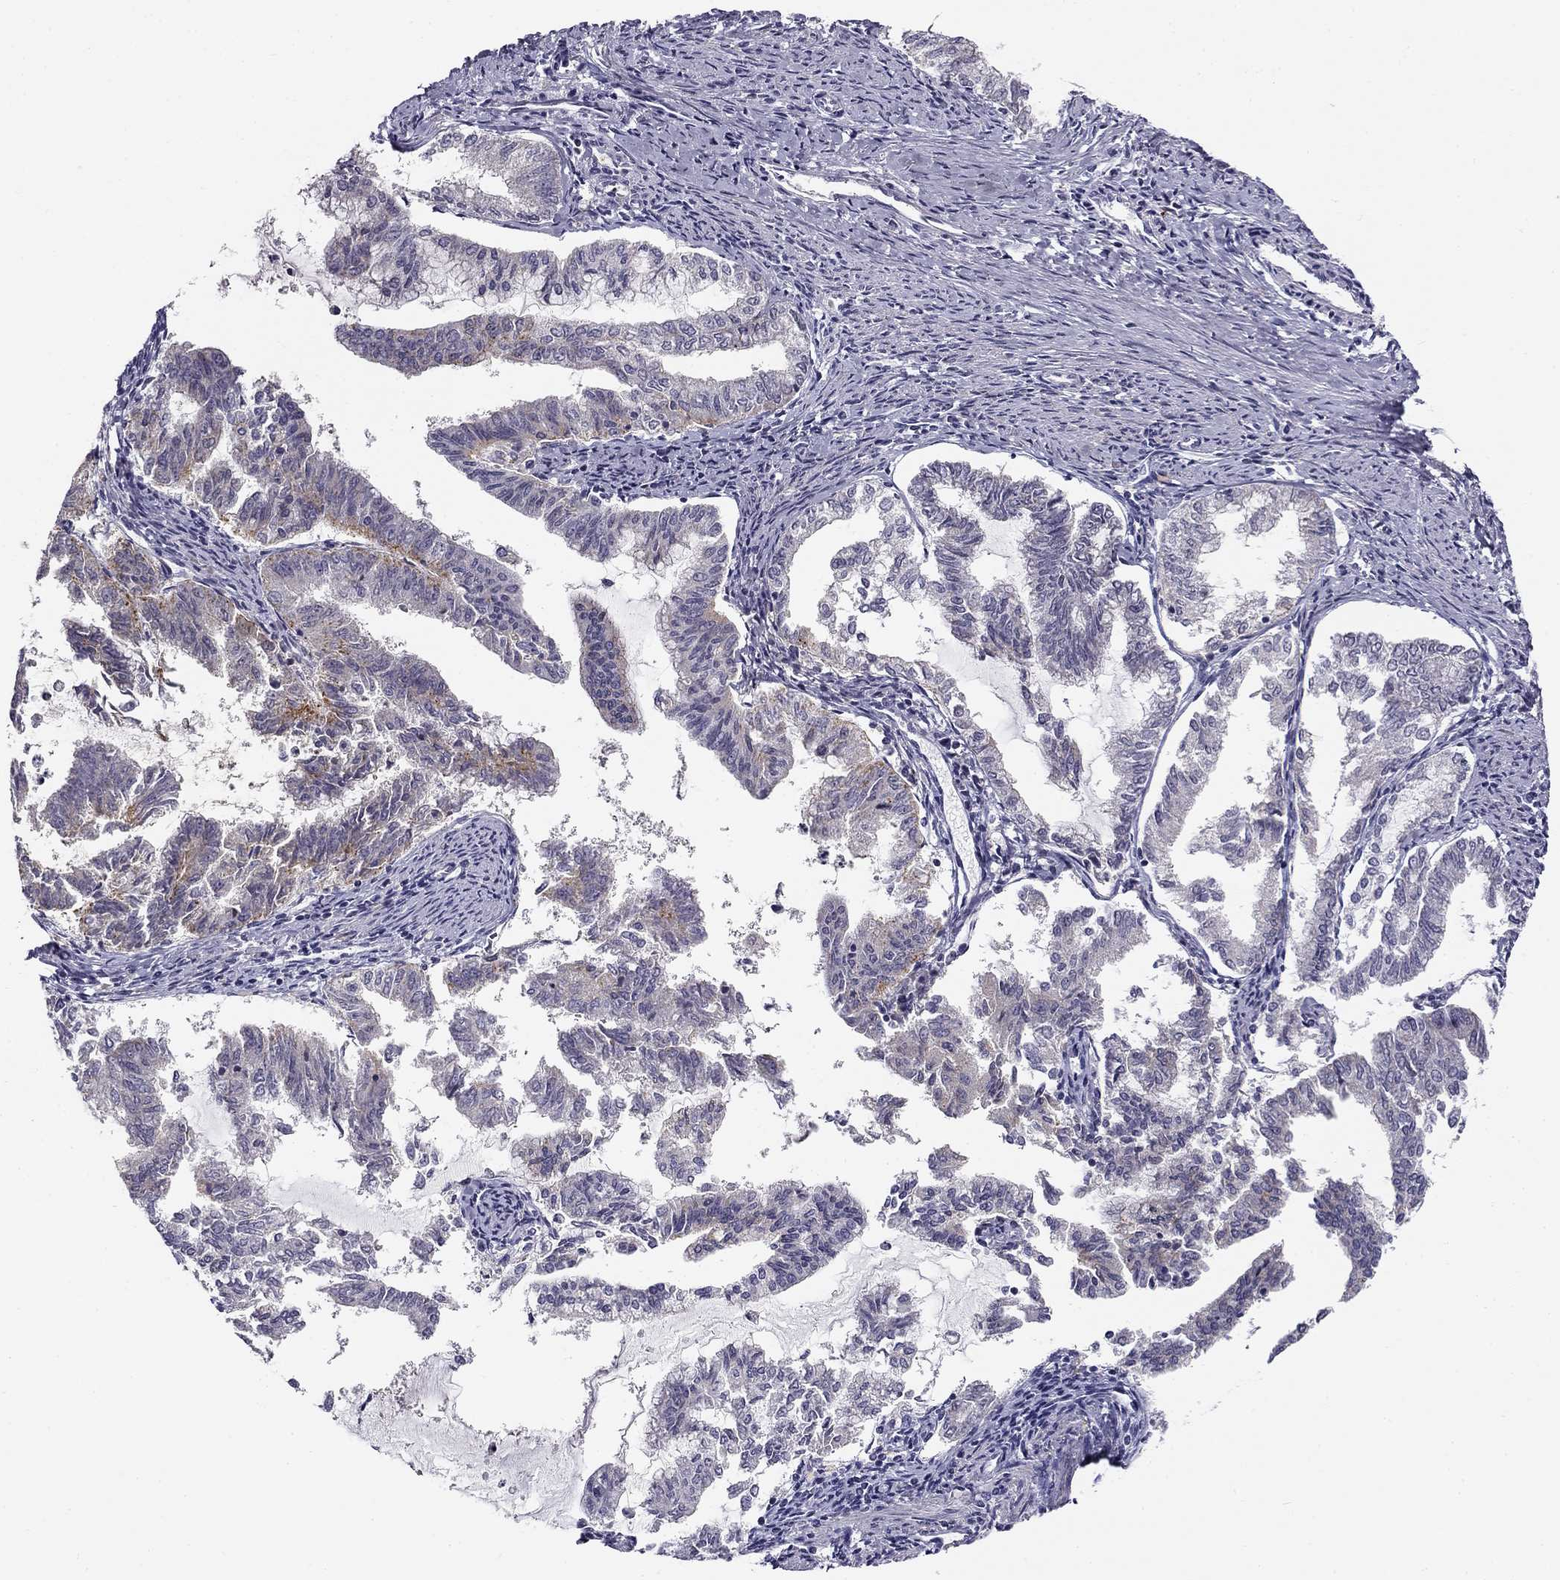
{"staining": {"intensity": "moderate", "quantity": "<25%", "location": "cytoplasmic/membranous"}, "tissue": "endometrial cancer", "cell_type": "Tumor cells", "image_type": "cancer", "snomed": [{"axis": "morphology", "description": "Adenocarcinoma, NOS"}, {"axis": "topography", "description": "Endometrium"}], "caption": "Moderate cytoplasmic/membranous protein staining is identified in about <25% of tumor cells in endometrial cancer (adenocarcinoma). (brown staining indicates protein expression, while blue staining denotes nuclei).", "gene": "CNR1", "patient": {"sex": "female", "age": 79}}